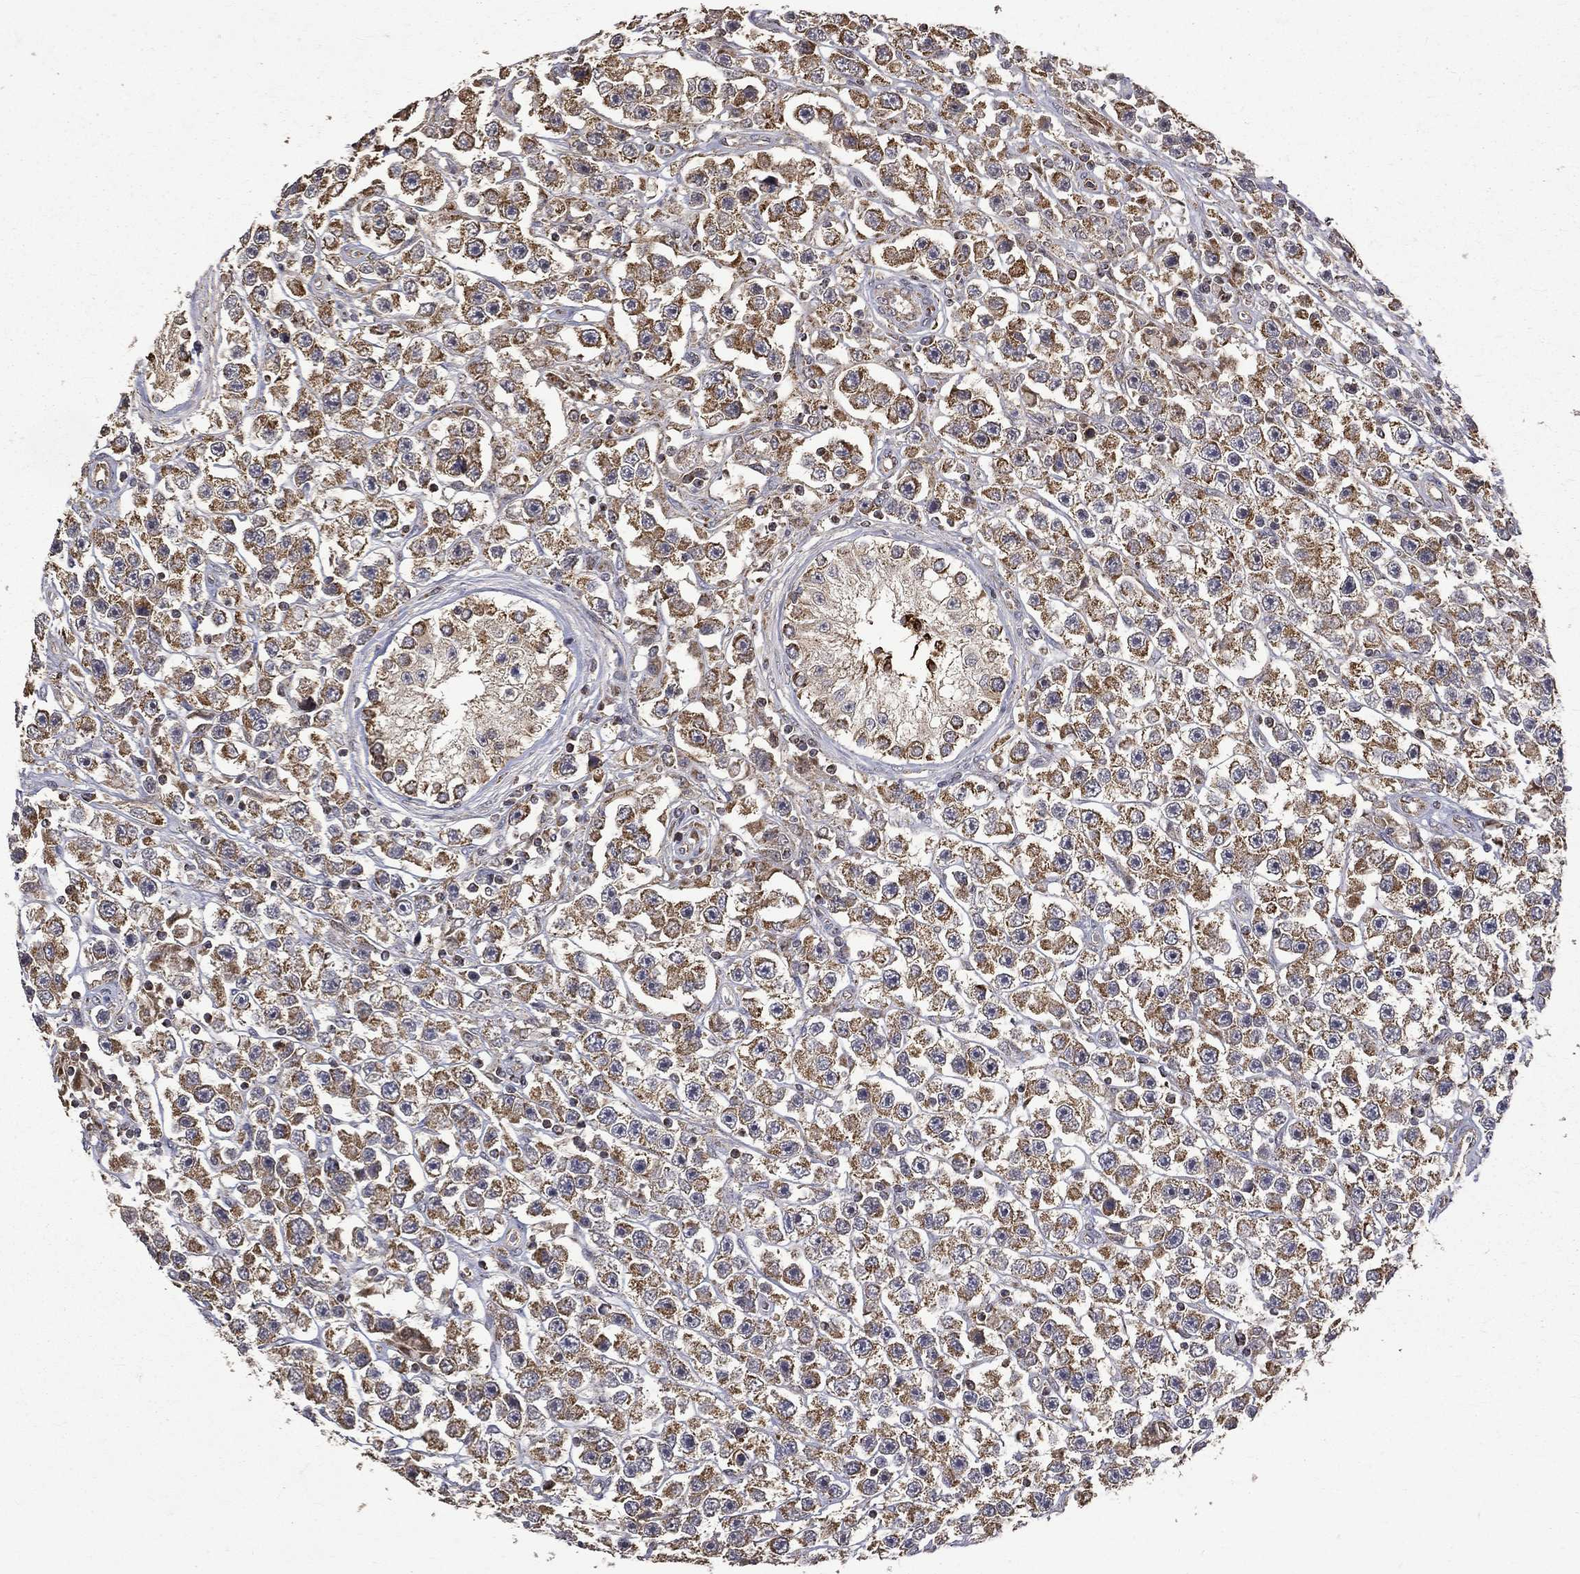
{"staining": {"intensity": "moderate", "quantity": ">75%", "location": "cytoplasmic/membranous"}, "tissue": "testis cancer", "cell_type": "Tumor cells", "image_type": "cancer", "snomed": [{"axis": "morphology", "description": "Seminoma, NOS"}, {"axis": "topography", "description": "Testis"}], "caption": "Testis cancer stained with a protein marker displays moderate staining in tumor cells.", "gene": "RPGR", "patient": {"sex": "male", "age": 45}}